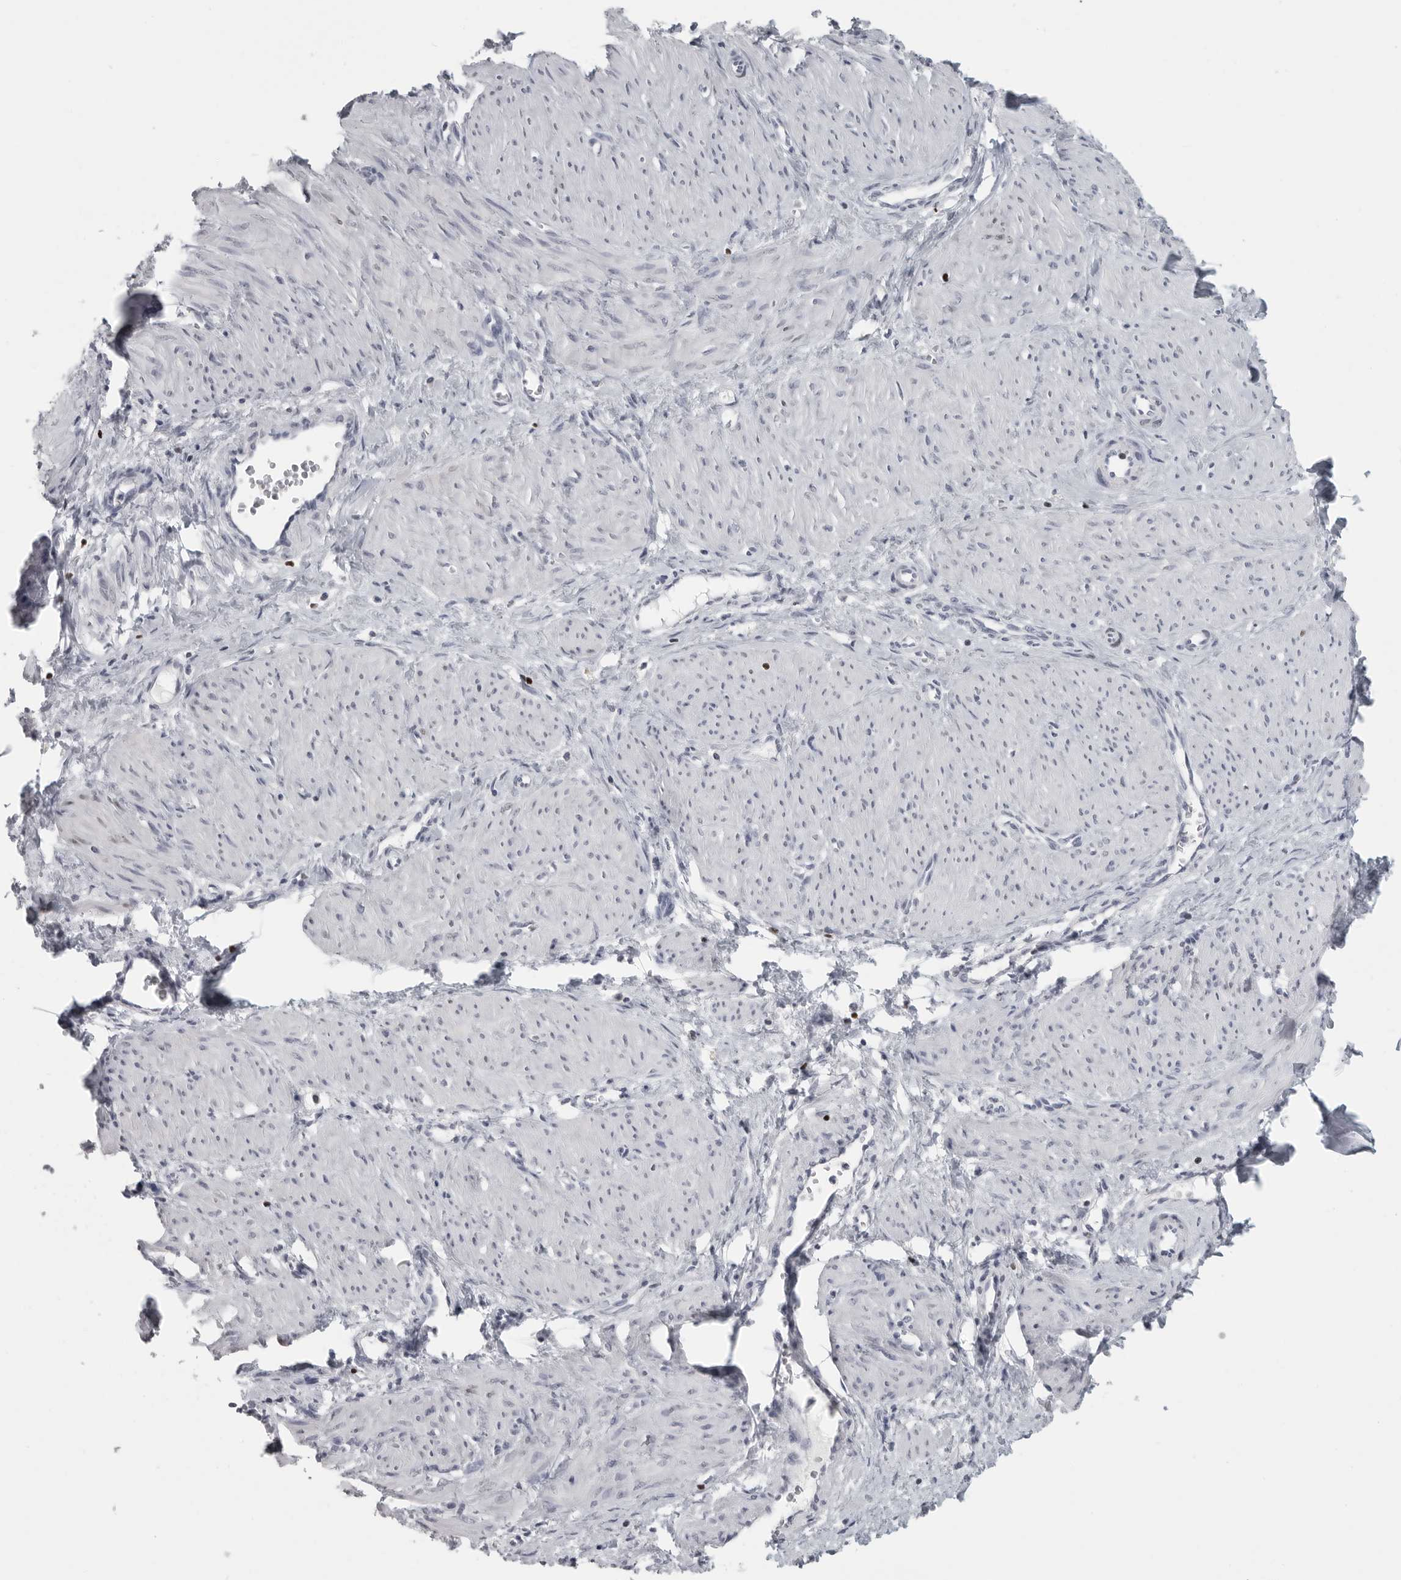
{"staining": {"intensity": "negative", "quantity": "none", "location": "none"}, "tissue": "smooth muscle", "cell_type": "Smooth muscle cells", "image_type": "normal", "snomed": [{"axis": "morphology", "description": "Normal tissue, NOS"}, {"axis": "topography", "description": "Endometrium"}], "caption": "Immunohistochemical staining of benign human smooth muscle exhibits no significant positivity in smooth muscle cells.", "gene": "SATB2", "patient": {"sex": "female", "age": 33}}